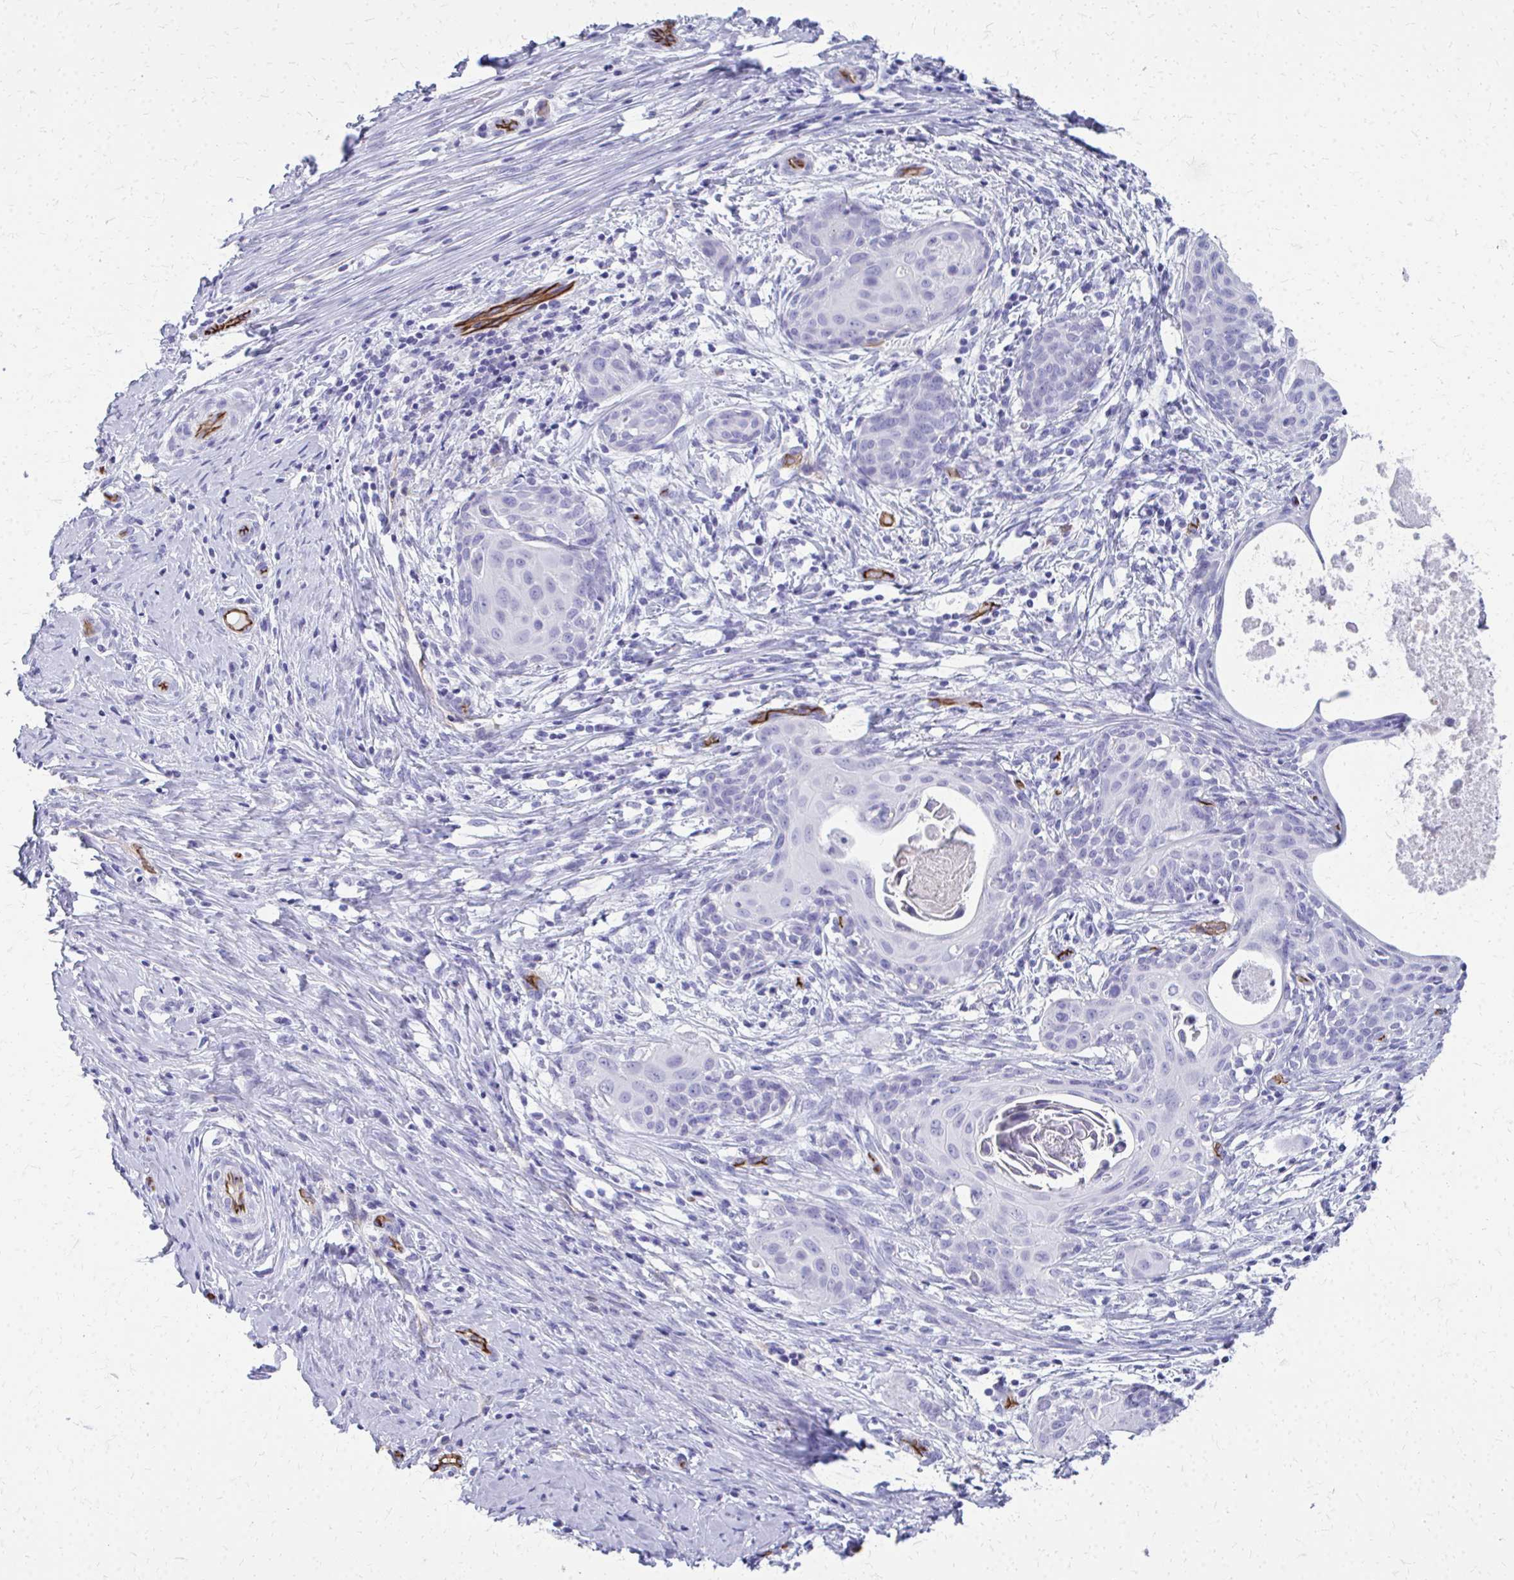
{"staining": {"intensity": "negative", "quantity": "none", "location": "none"}, "tissue": "cervical cancer", "cell_type": "Tumor cells", "image_type": "cancer", "snomed": [{"axis": "morphology", "description": "Squamous cell carcinoma, NOS"}, {"axis": "morphology", "description": "Adenocarcinoma, NOS"}, {"axis": "topography", "description": "Cervix"}], "caption": "Immunohistochemistry (IHC) of squamous cell carcinoma (cervical) reveals no positivity in tumor cells.", "gene": "TPSG1", "patient": {"sex": "female", "age": 52}}